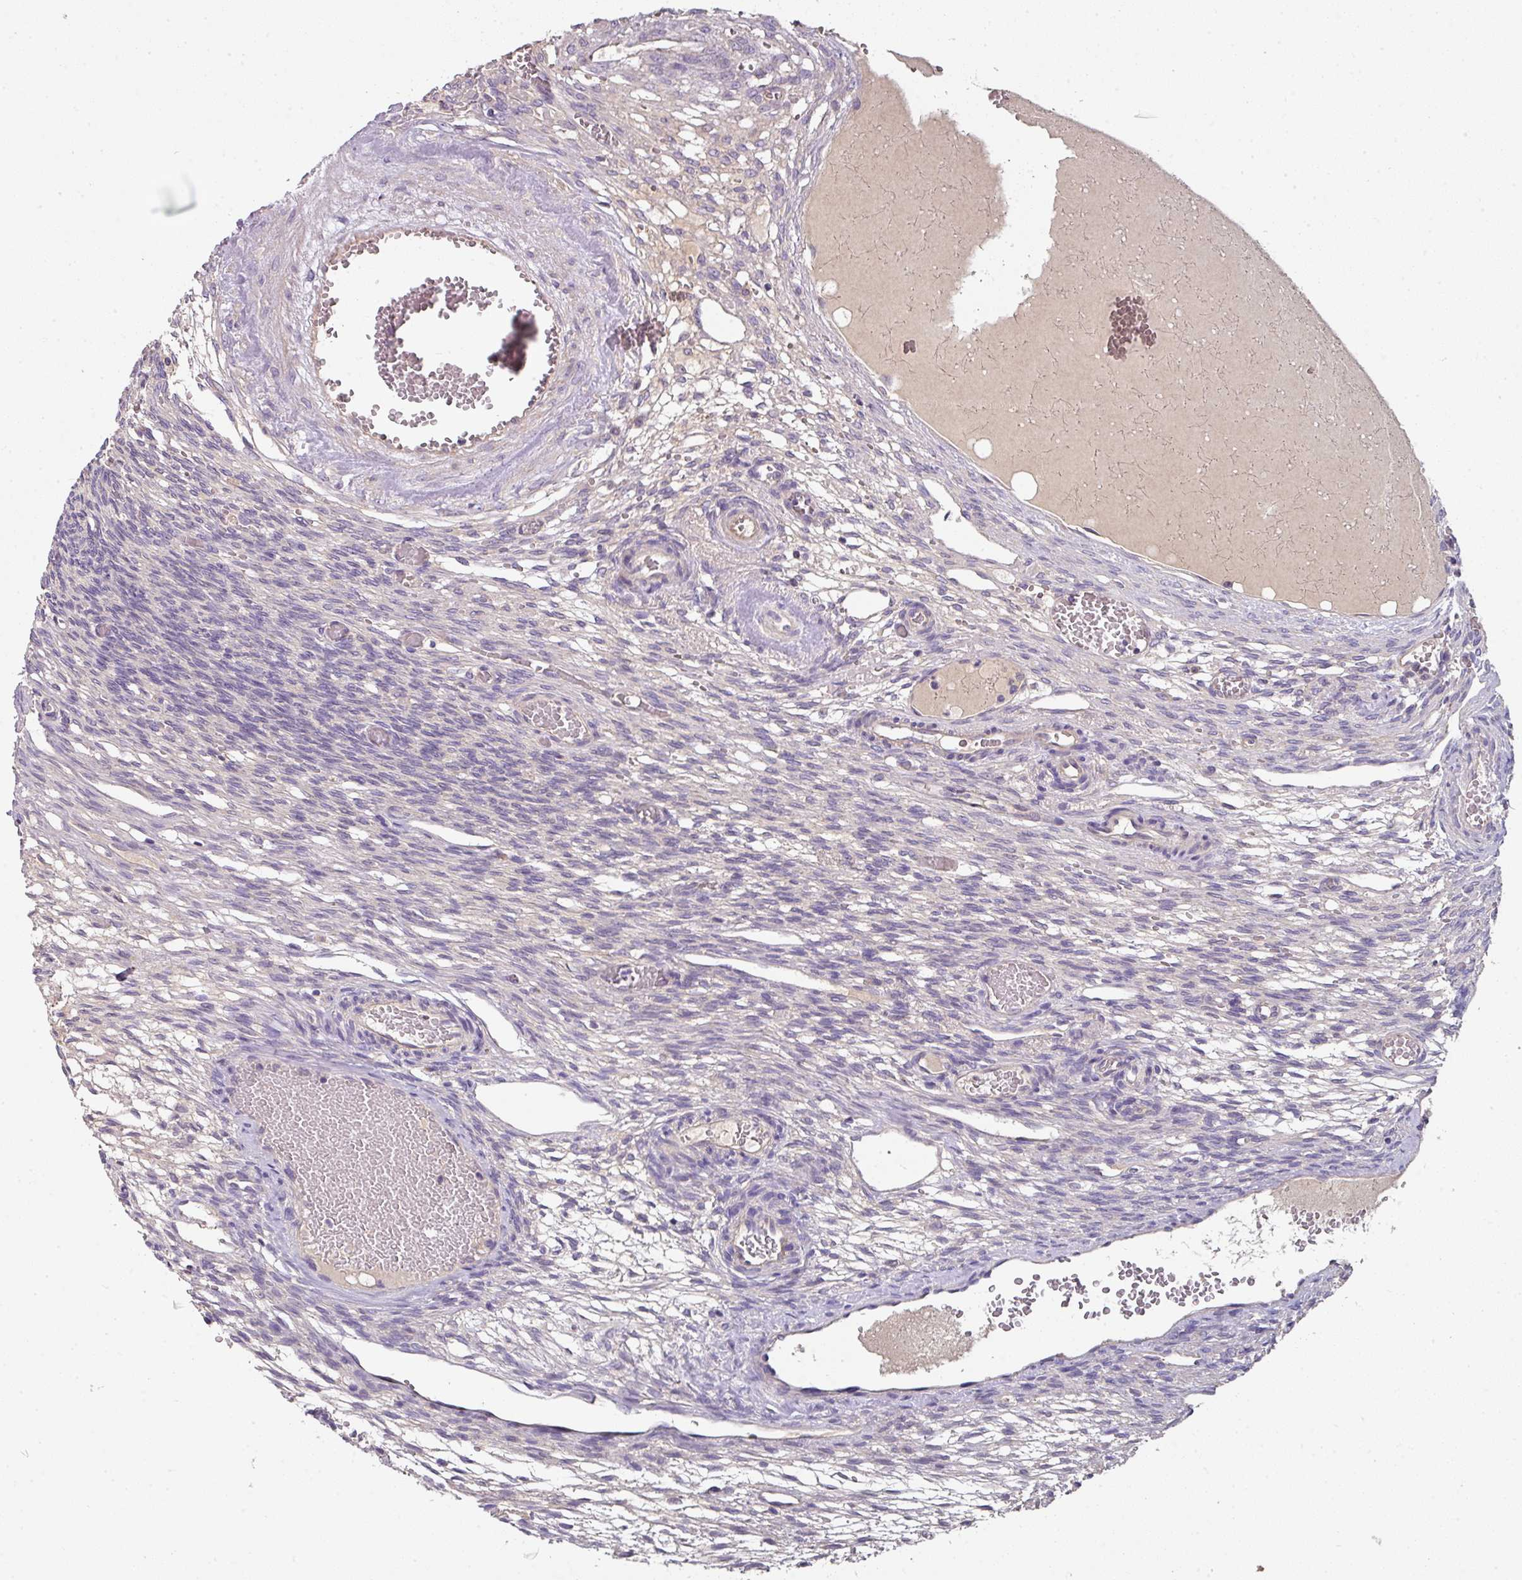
{"staining": {"intensity": "moderate", "quantity": ">75%", "location": "cytoplasmic/membranous"}, "tissue": "ovary", "cell_type": "Follicle cells", "image_type": "normal", "snomed": [{"axis": "morphology", "description": "Normal tissue, NOS"}, {"axis": "topography", "description": "Ovary"}], "caption": "Immunohistochemistry (IHC) (DAB) staining of benign human ovary demonstrates moderate cytoplasmic/membranous protein staining in approximately >75% of follicle cells. (IHC, brightfield microscopy, high magnification).", "gene": "C4orf48", "patient": {"sex": "female", "age": 67}}